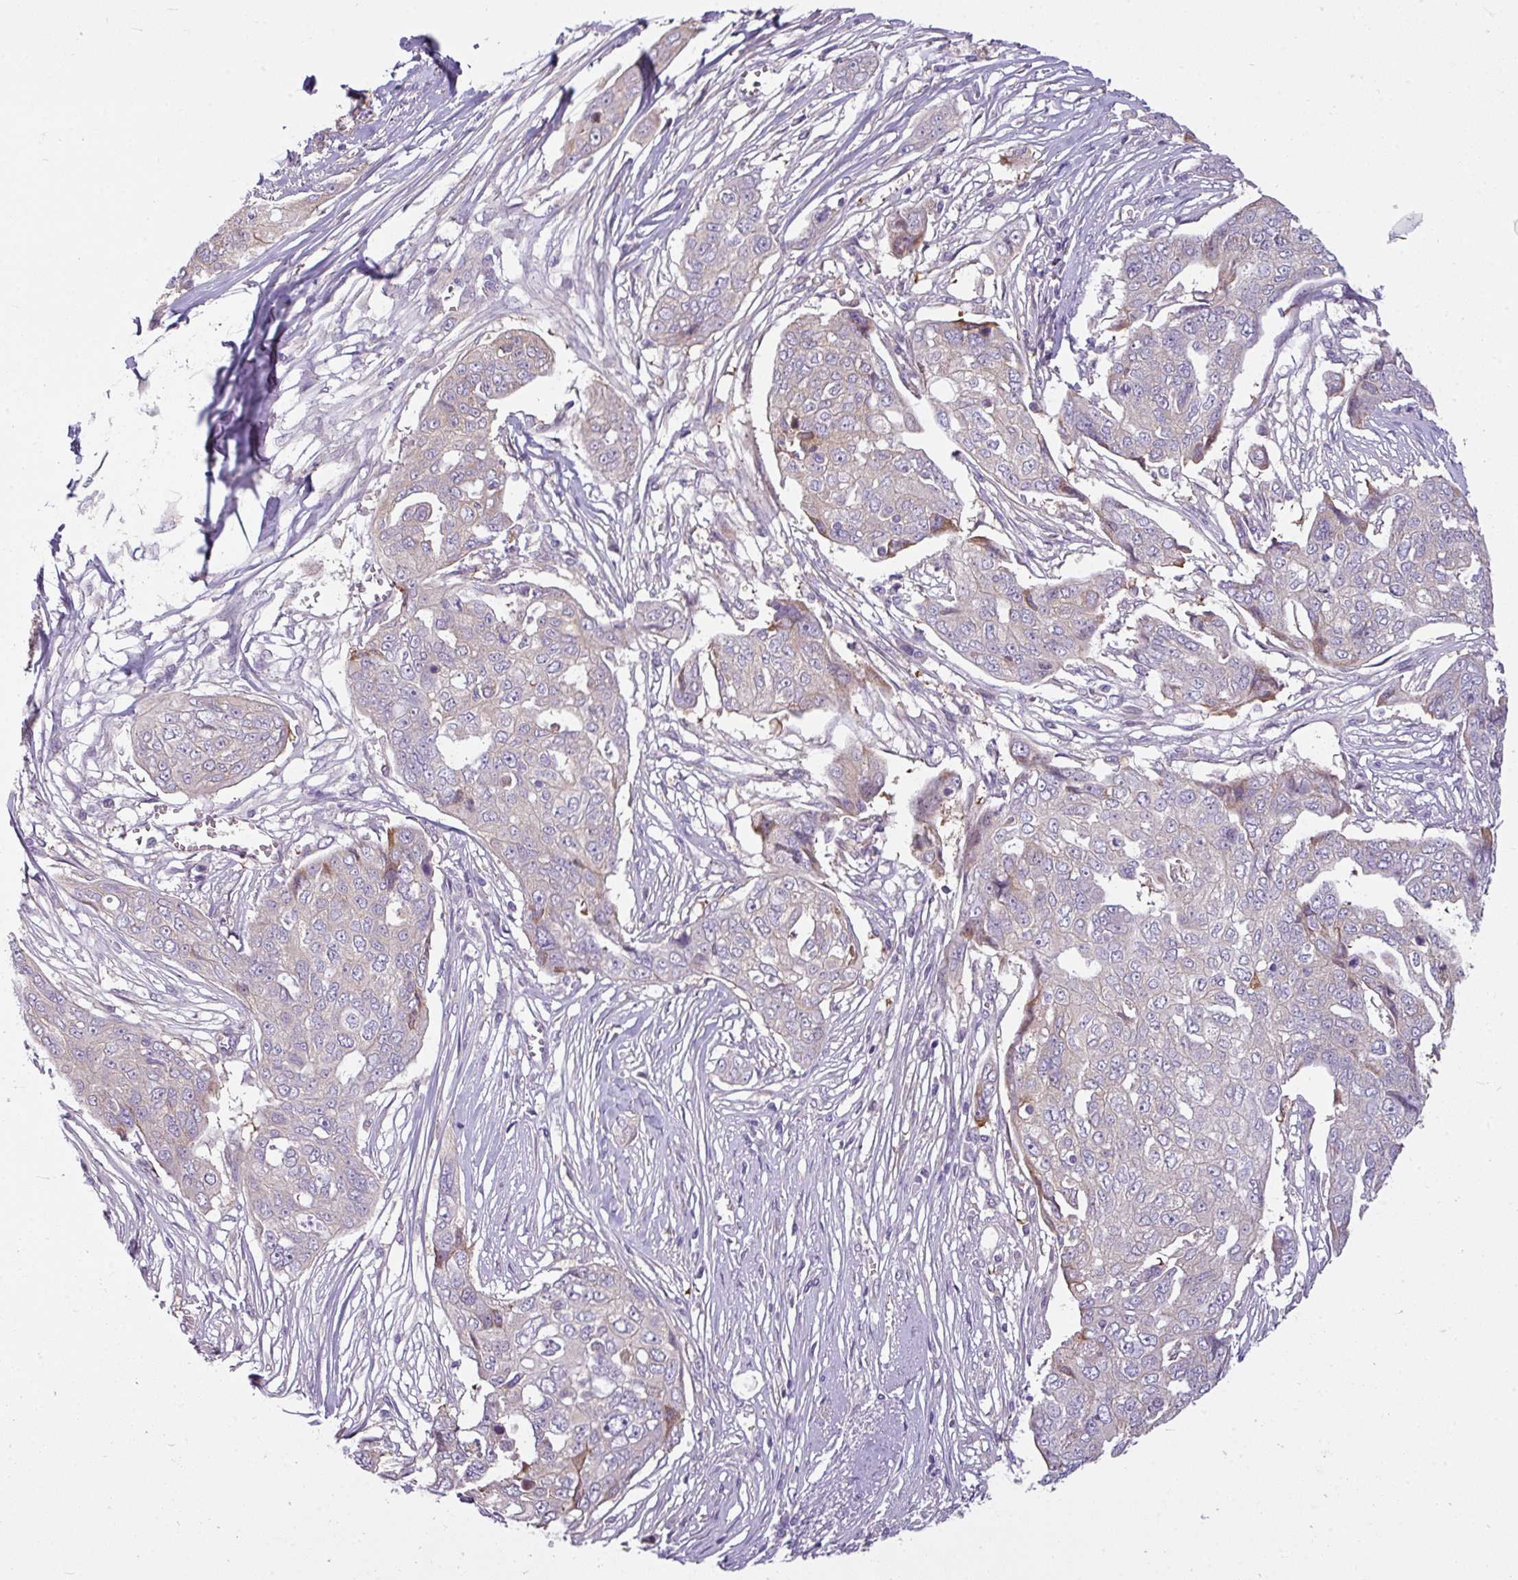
{"staining": {"intensity": "negative", "quantity": "none", "location": "none"}, "tissue": "ovarian cancer", "cell_type": "Tumor cells", "image_type": "cancer", "snomed": [{"axis": "morphology", "description": "Carcinoma, endometroid"}, {"axis": "topography", "description": "Ovary"}], "caption": "Image shows no protein staining in tumor cells of ovarian cancer (endometroid carcinoma) tissue.", "gene": "CAMK2B", "patient": {"sex": "female", "age": 70}}